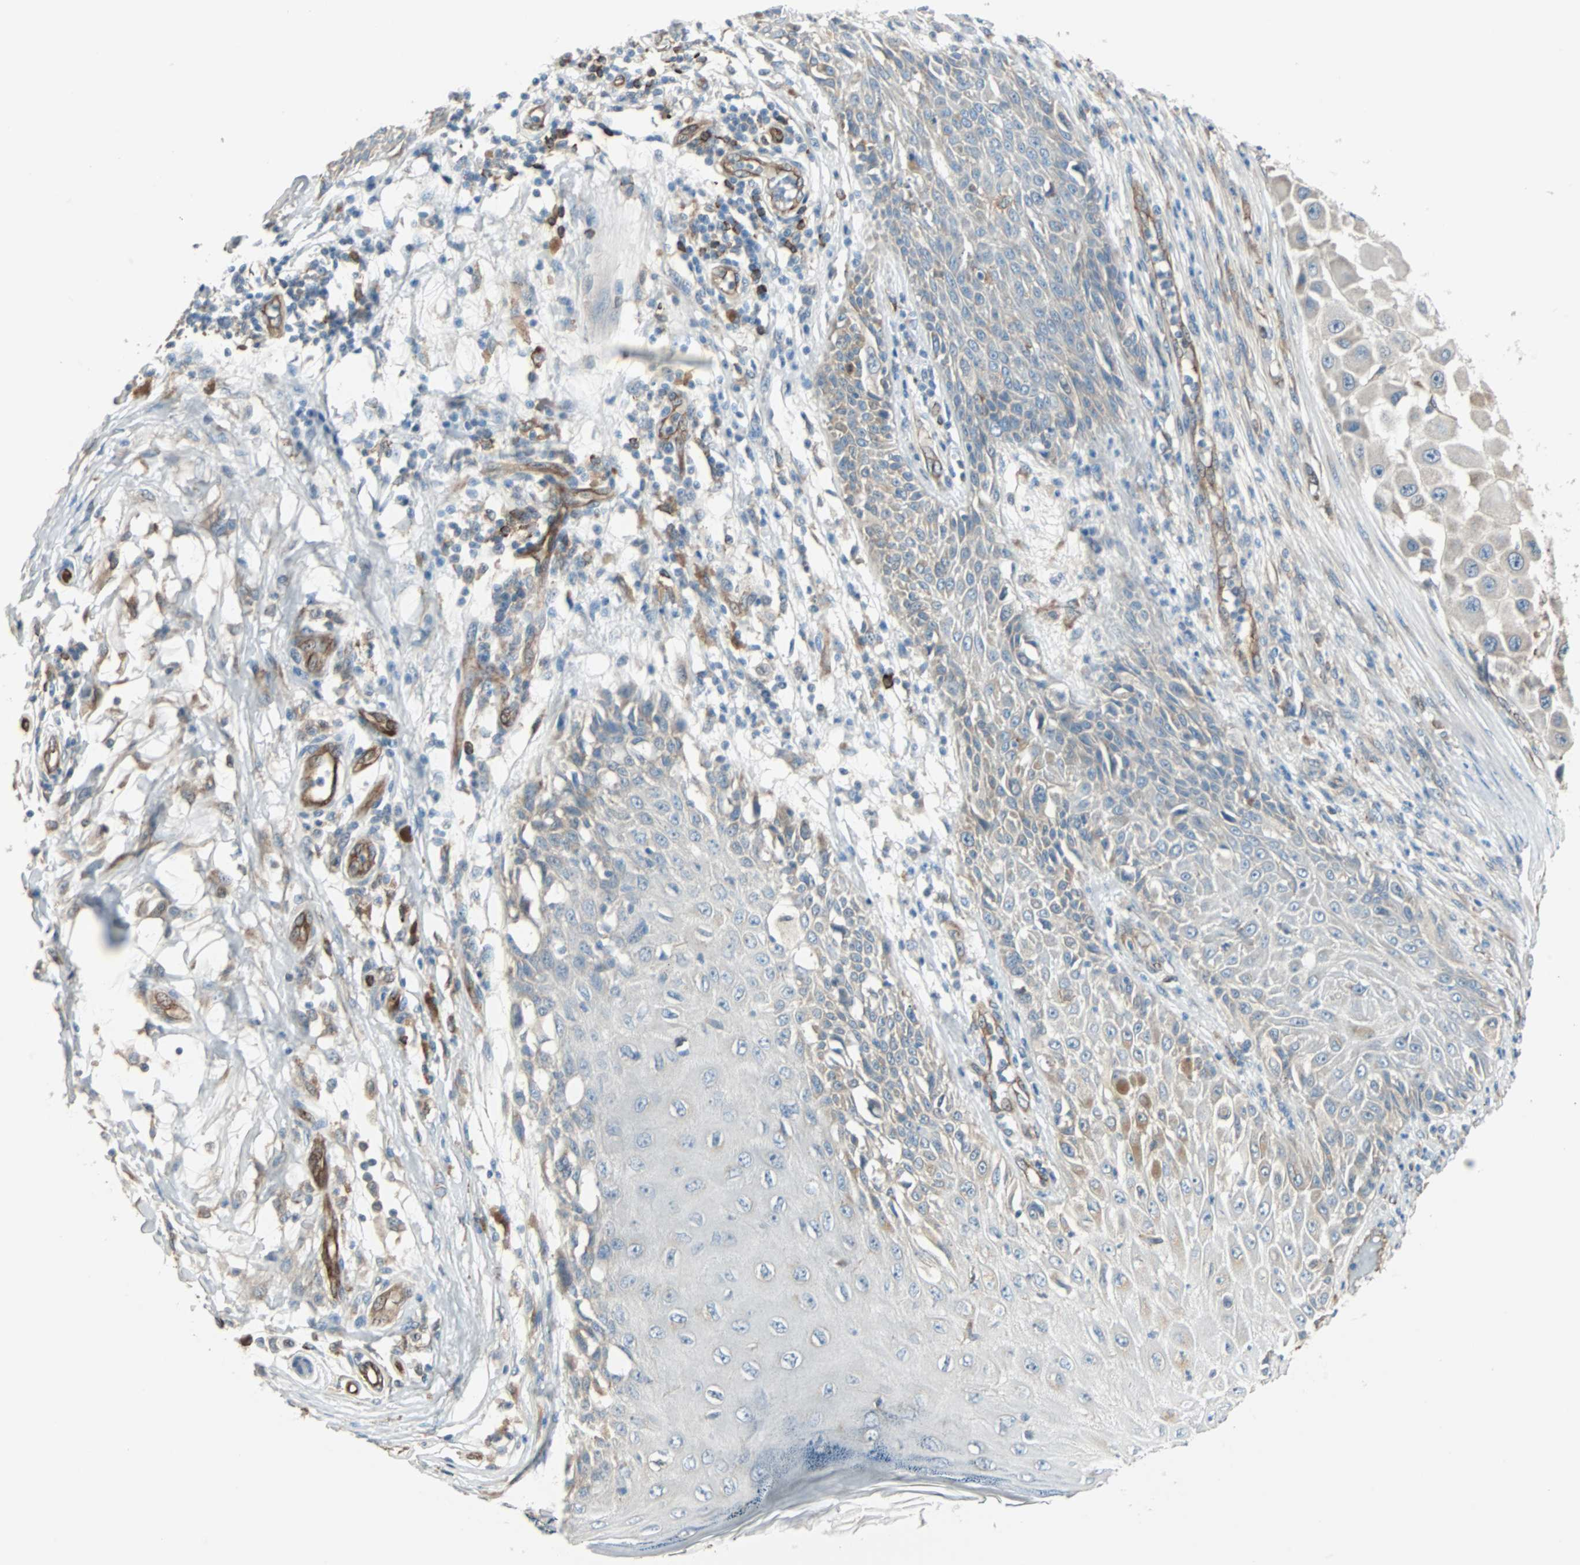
{"staining": {"intensity": "moderate", "quantity": "25%-75%", "location": "cytoplasmic/membranous"}, "tissue": "melanoma", "cell_type": "Tumor cells", "image_type": "cancer", "snomed": [{"axis": "morphology", "description": "Malignant melanoma, NOS"}, {"axis": "topography", "description": "Skin"}], "caption": "Protein staining of malignant melanoma tissue reveals moderate cytoplasmic/membranous expression in about 25%-75% of tumor cells.", "gene": "SWAP70", "patient": {"sex": "female", "age": 81}}